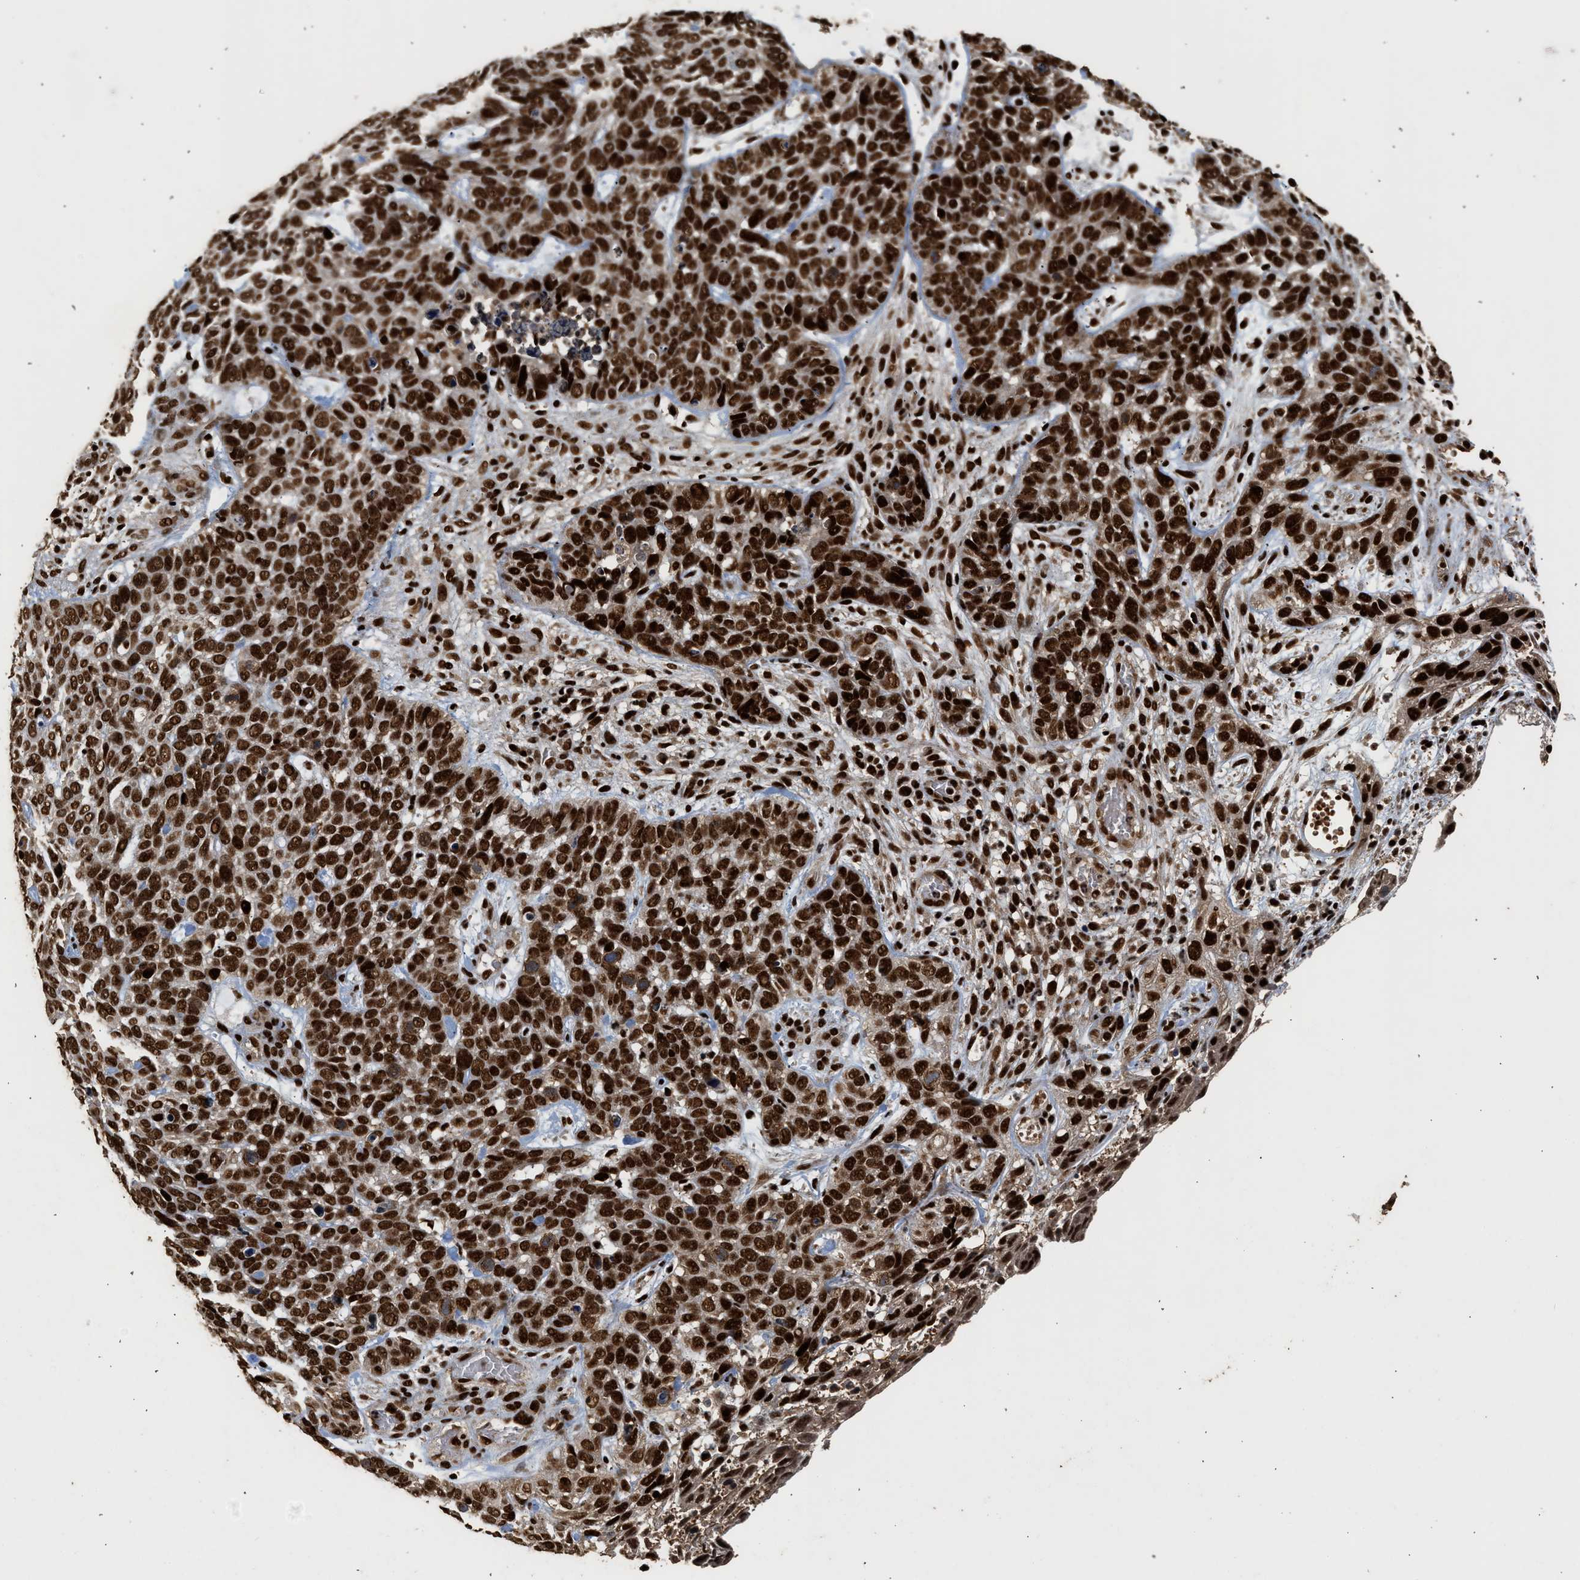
{"staining": {"intensity": "strong", "quantity": ">75%", "location": "nuclear"}, "tissue": "skin cancer", "cell_type": "Tumor cells", "image_type": "cancer", "snomed": [{"axis": "morphology", "description": "Basal cell carcinoma"}, {"axis": "topography", "description": "Skin"}], "caption": "Protein staining exhibits strong nuclear staining in approximately >75% of tumor cells in skin cancer (basal cell carcinoma). (Stains: DAB in brown, nuclei in blue, Microscopy: brightfield microscopy at high magnification).", "gene": "PPP4R3B", "patient": {"sex": "male", "age": 87}}